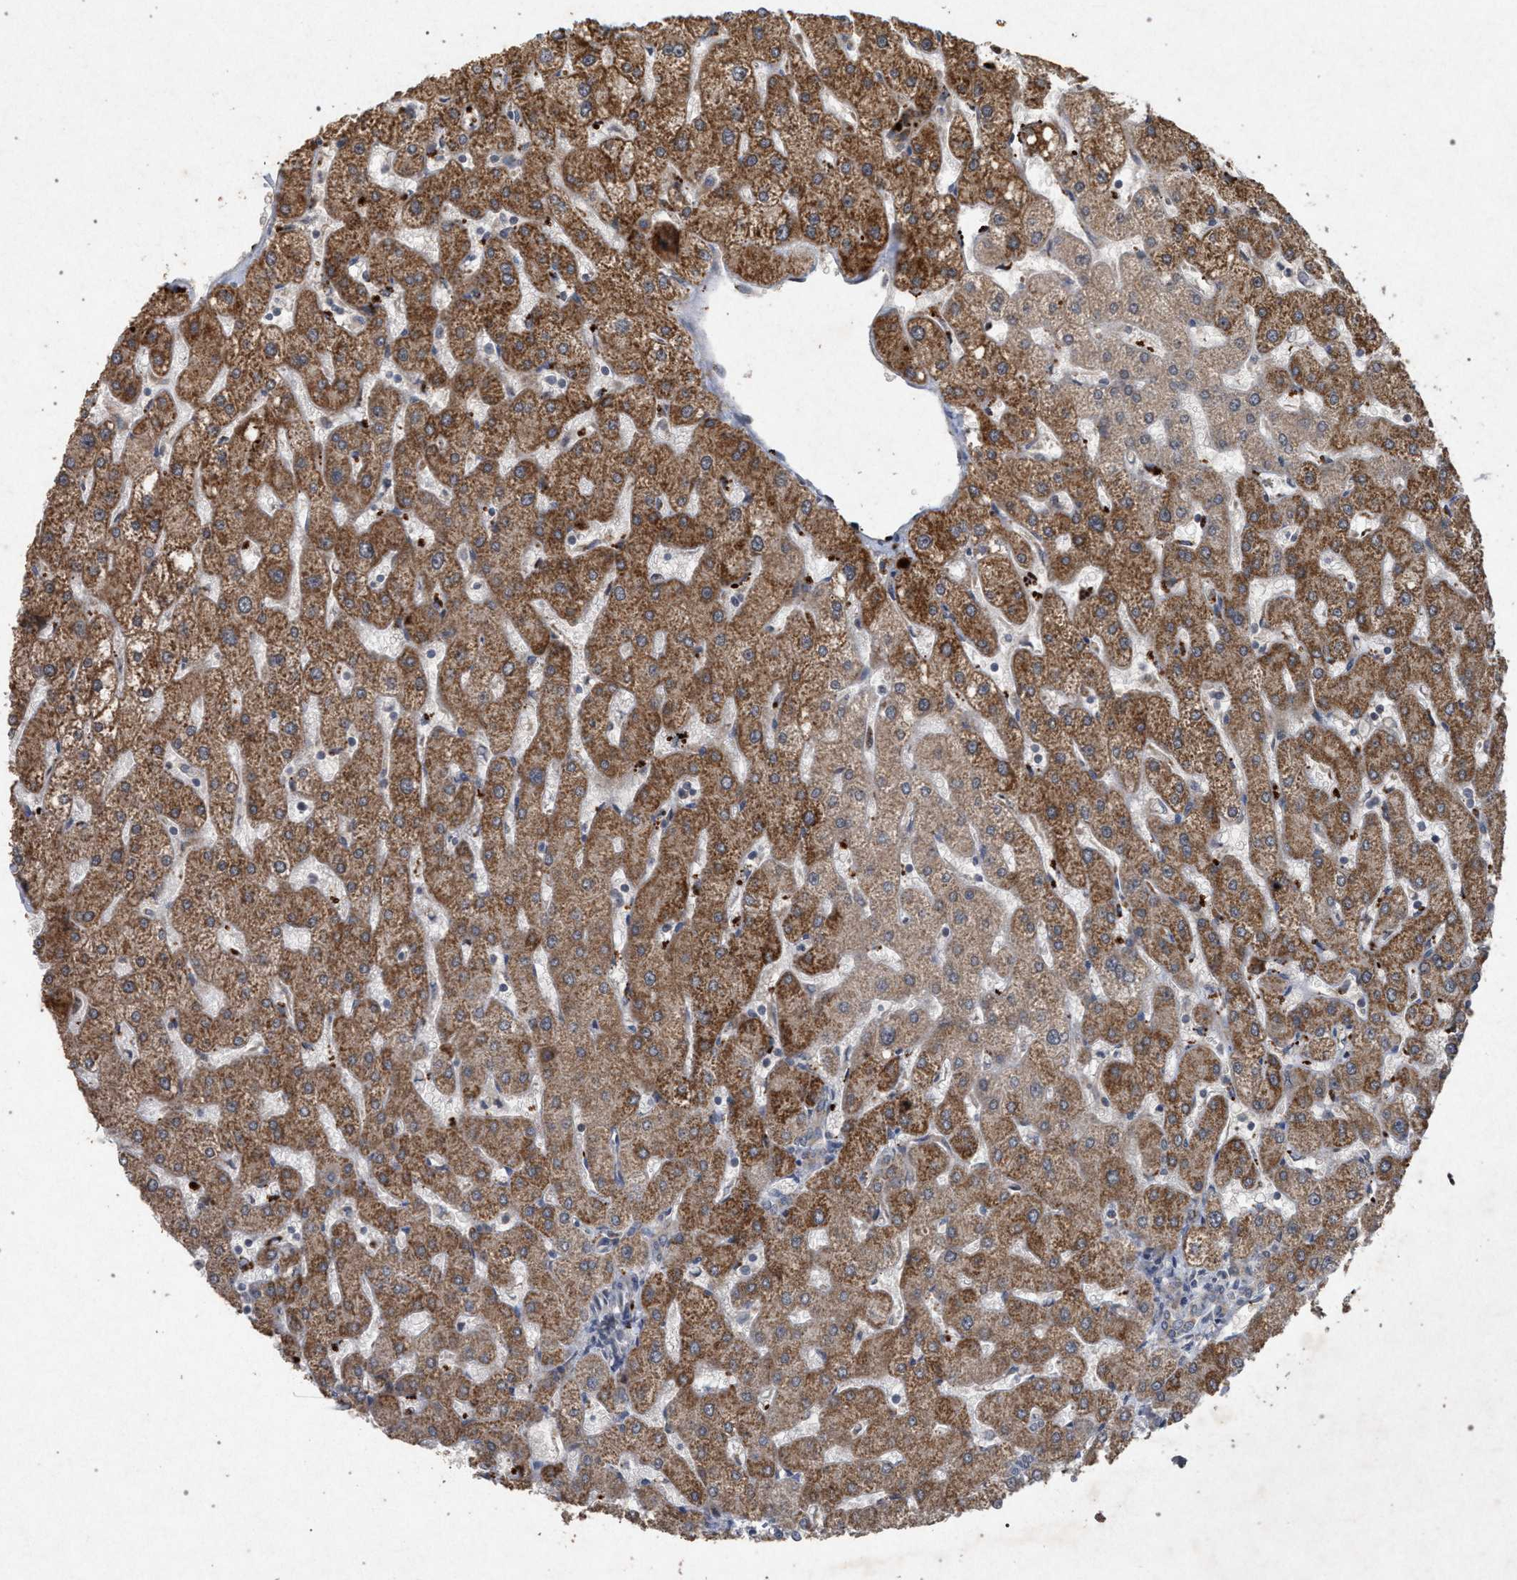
{"staining": {"intensity": "weak", "quantity": "<25%", "location": "cytoplasmic/membranous"}, "tissue": "liver", "cell_type": "Cholangiocytes", "image_type": "normal", "snomed": [{"axis": "morphology", "description": "Normal tissue, NOS"}, {"axis": "topography", "description": "Liver"}], "caption": "This is a image of immunohistochemistry staining of normal liver, which shows no staining in cholangiocytes.", "gene": "PKD2L1", "patient": {"sex": "male", "age": 67}}